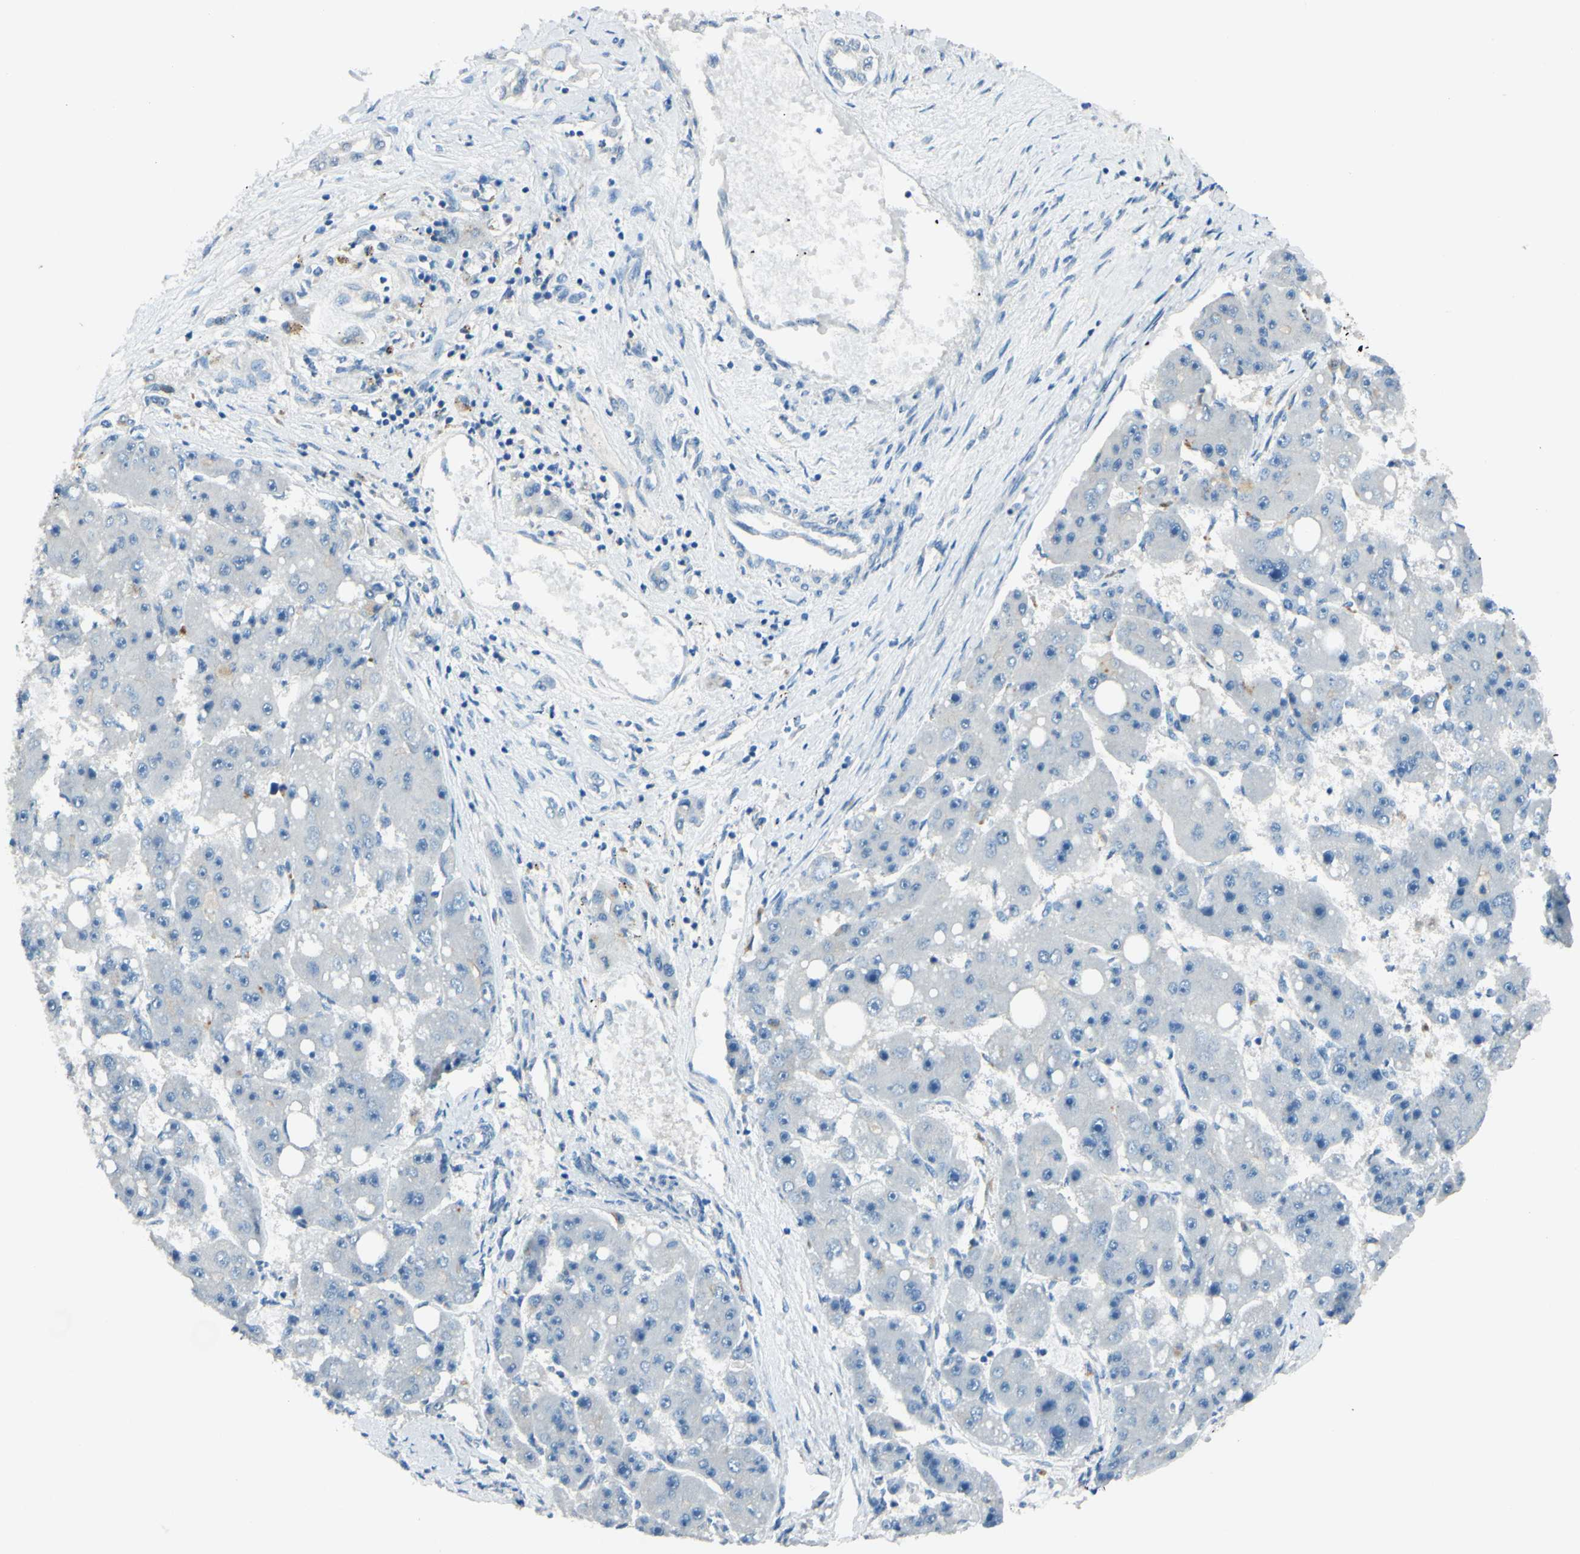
{"staining": {"intensity": "negative", "quantity": "none", "location": "none"}, "tissue": "liver cancer", "cell_type": "Tumor cells", "image_type": "cancer", "snomed": [{"axis": "morphology", "description": "Carcinoma, Hepatocellular, NOS"}, {"axis": "topography", "description": "Liver"}], "caption": "Immunohistochemistry of human hepatocellular carcinoma (liver) reveals no positivity in tumor cells.", "gene": "CDH10", "patient": {"sex": "female", "age": 61}}